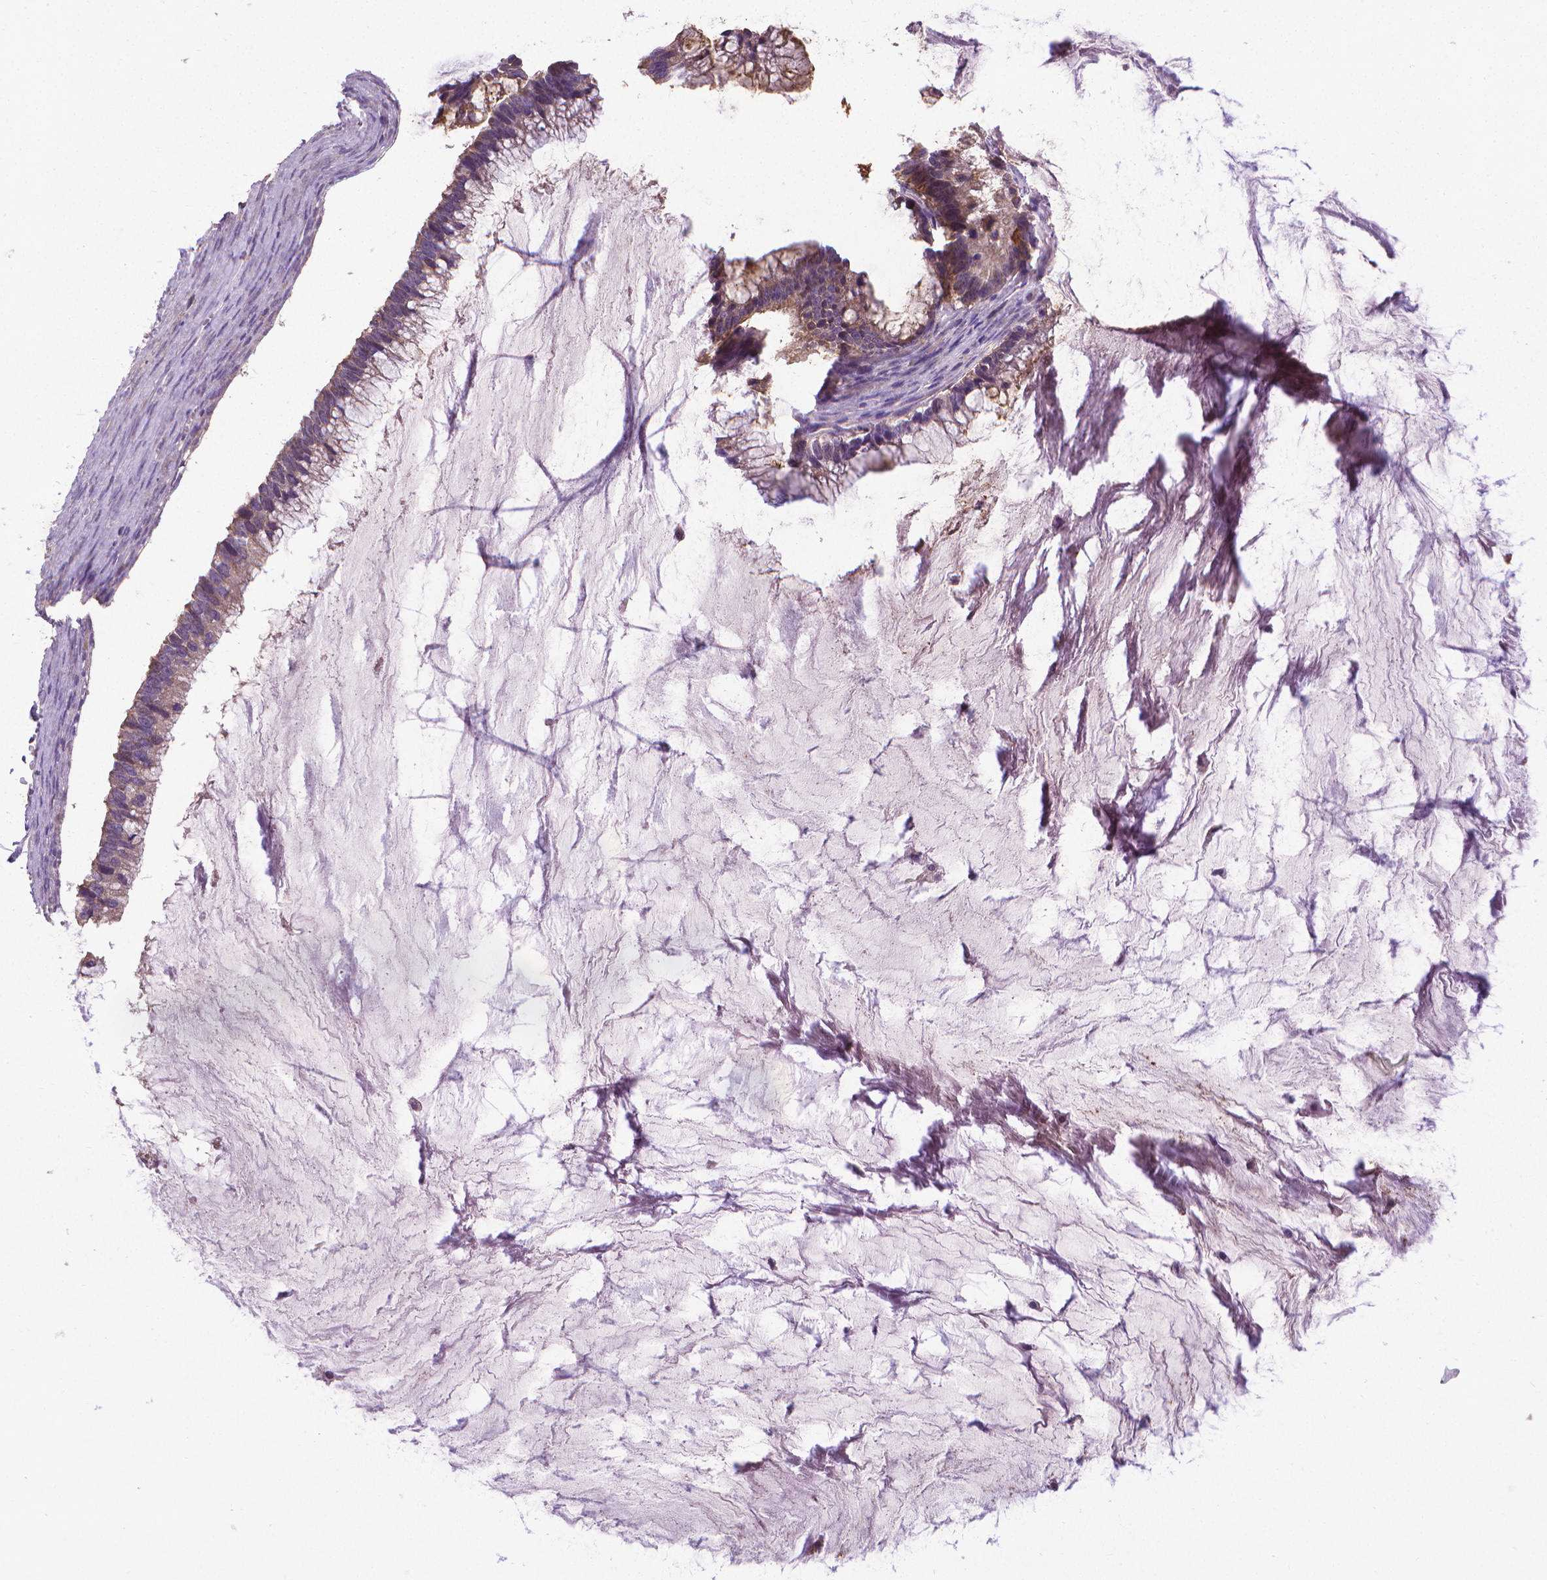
{"staining": {"intensity": "weak", "quantity": ">75%", "location": "cytoplasmic/membranous"}, "tissue": "ovarian cancer", "cell_type": "Tumor cells", "image_type": "cancer", "snomed": [{"axis": "morphology", "description": "Cystadenocarcinoma, mucinous, NOS"}, {"axis": "topography", "description": "Ovary"}], "caption": "Ovarian cancer (mucinous cystadenocarcinoma) stained with DAB IHC displays low levels of weak cytoplasmic/membranous positivity in about >75% of tumor cells.", "gene": "GPR63", "patient": {"sex": "female", "age": 38}}